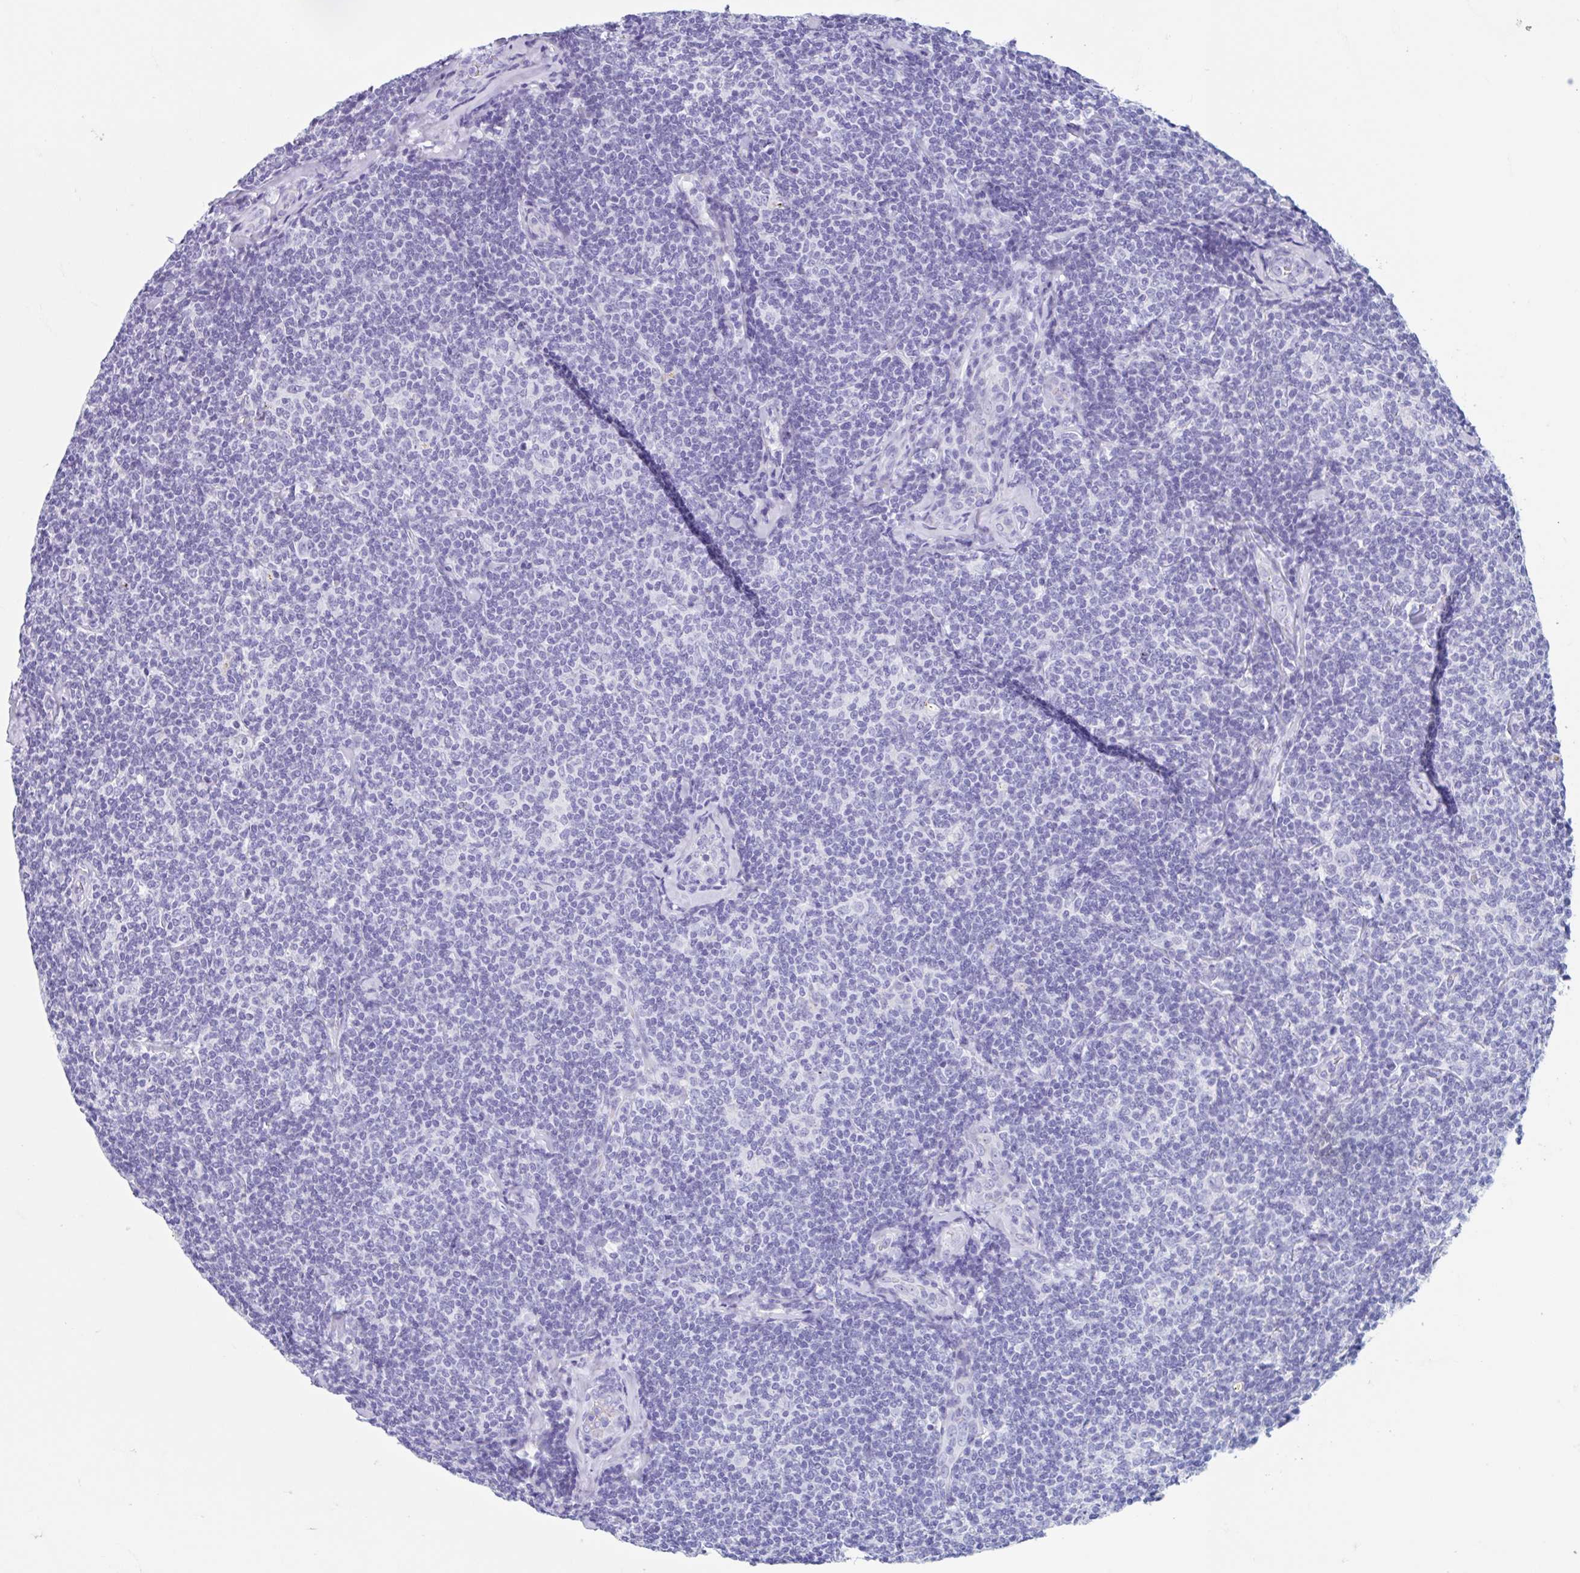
{"staining": {"intensity": "negative", "quantity": "none", "location": "none"}, "tissue": "lymphoma", "cell_type": "Tumor cells", "image_type": "cancer", "snomed": [{"axis": "morphology", "description": "Malignant lymphoma, non-Hodgkin's type, Low grade"}, {"axis": "topography", "description": "Lymph node"}], "caption": "The immunohistochemistry (IHC) histopathology image has no significant positivity in tumor cells of lymphoma tissue.", "gene": "CPTP", "patient": {"sex": "female", "age": 56}}